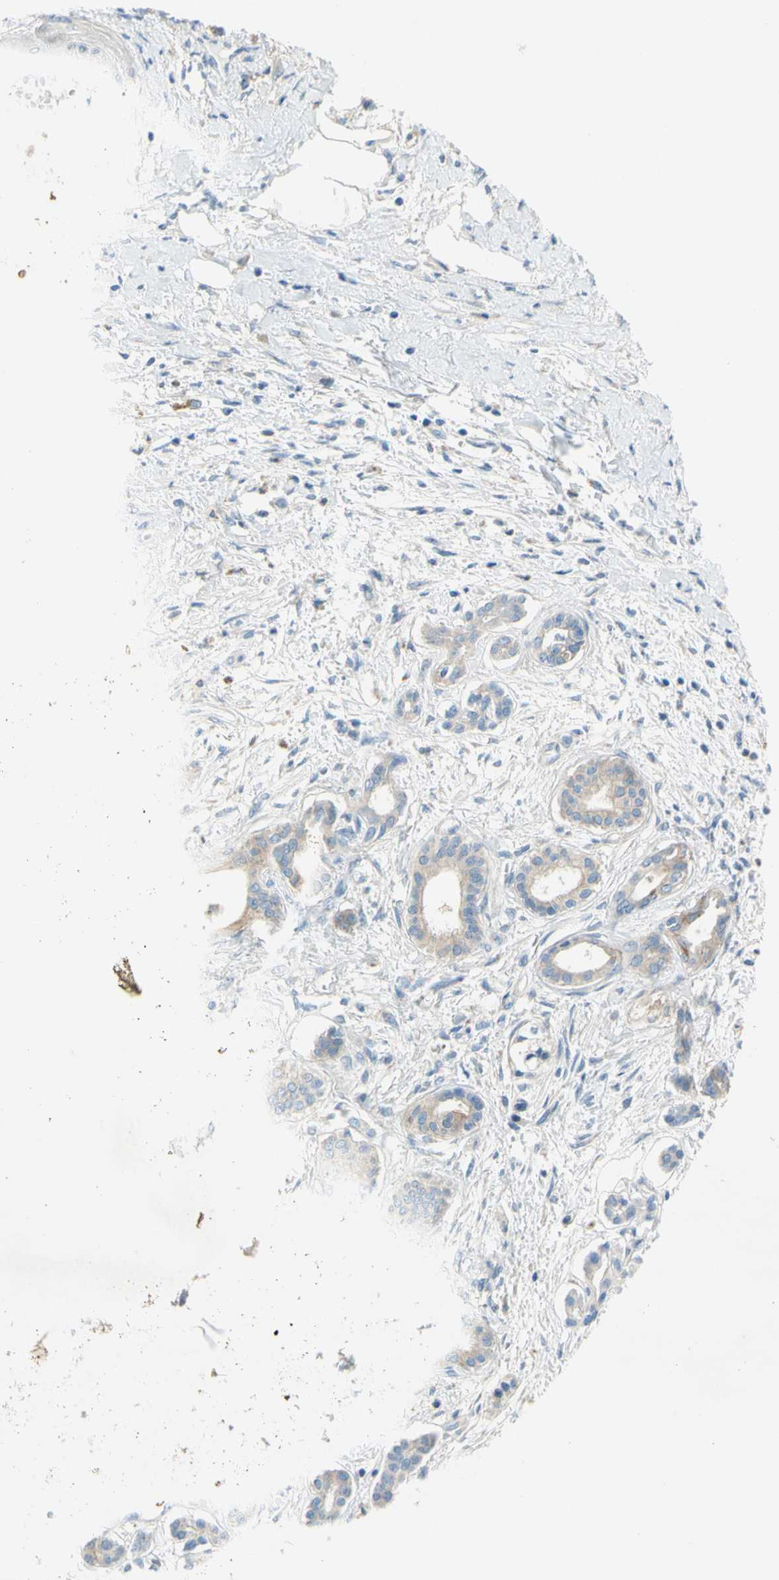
{"staining": {"intensity": "weak", "quantity": ">75%", "location": "cytoplasmic/membranous"}, "tissue": "pancreatic cancer", "cell_type": "Tumor cells", "image_type": "cancer", "snomed": [{"axis": "morphology", "description": "Adenocarcinoma, NOS"}, {"axis": "topography", "description": "Pancreas"}], "caption": "A brown stain highlights weak cytoplasmic/membranous expression of a protein in pancreatic cancer tumor cells.", "gene": "F3", "patient": {"sex": "male", "age": 56}}